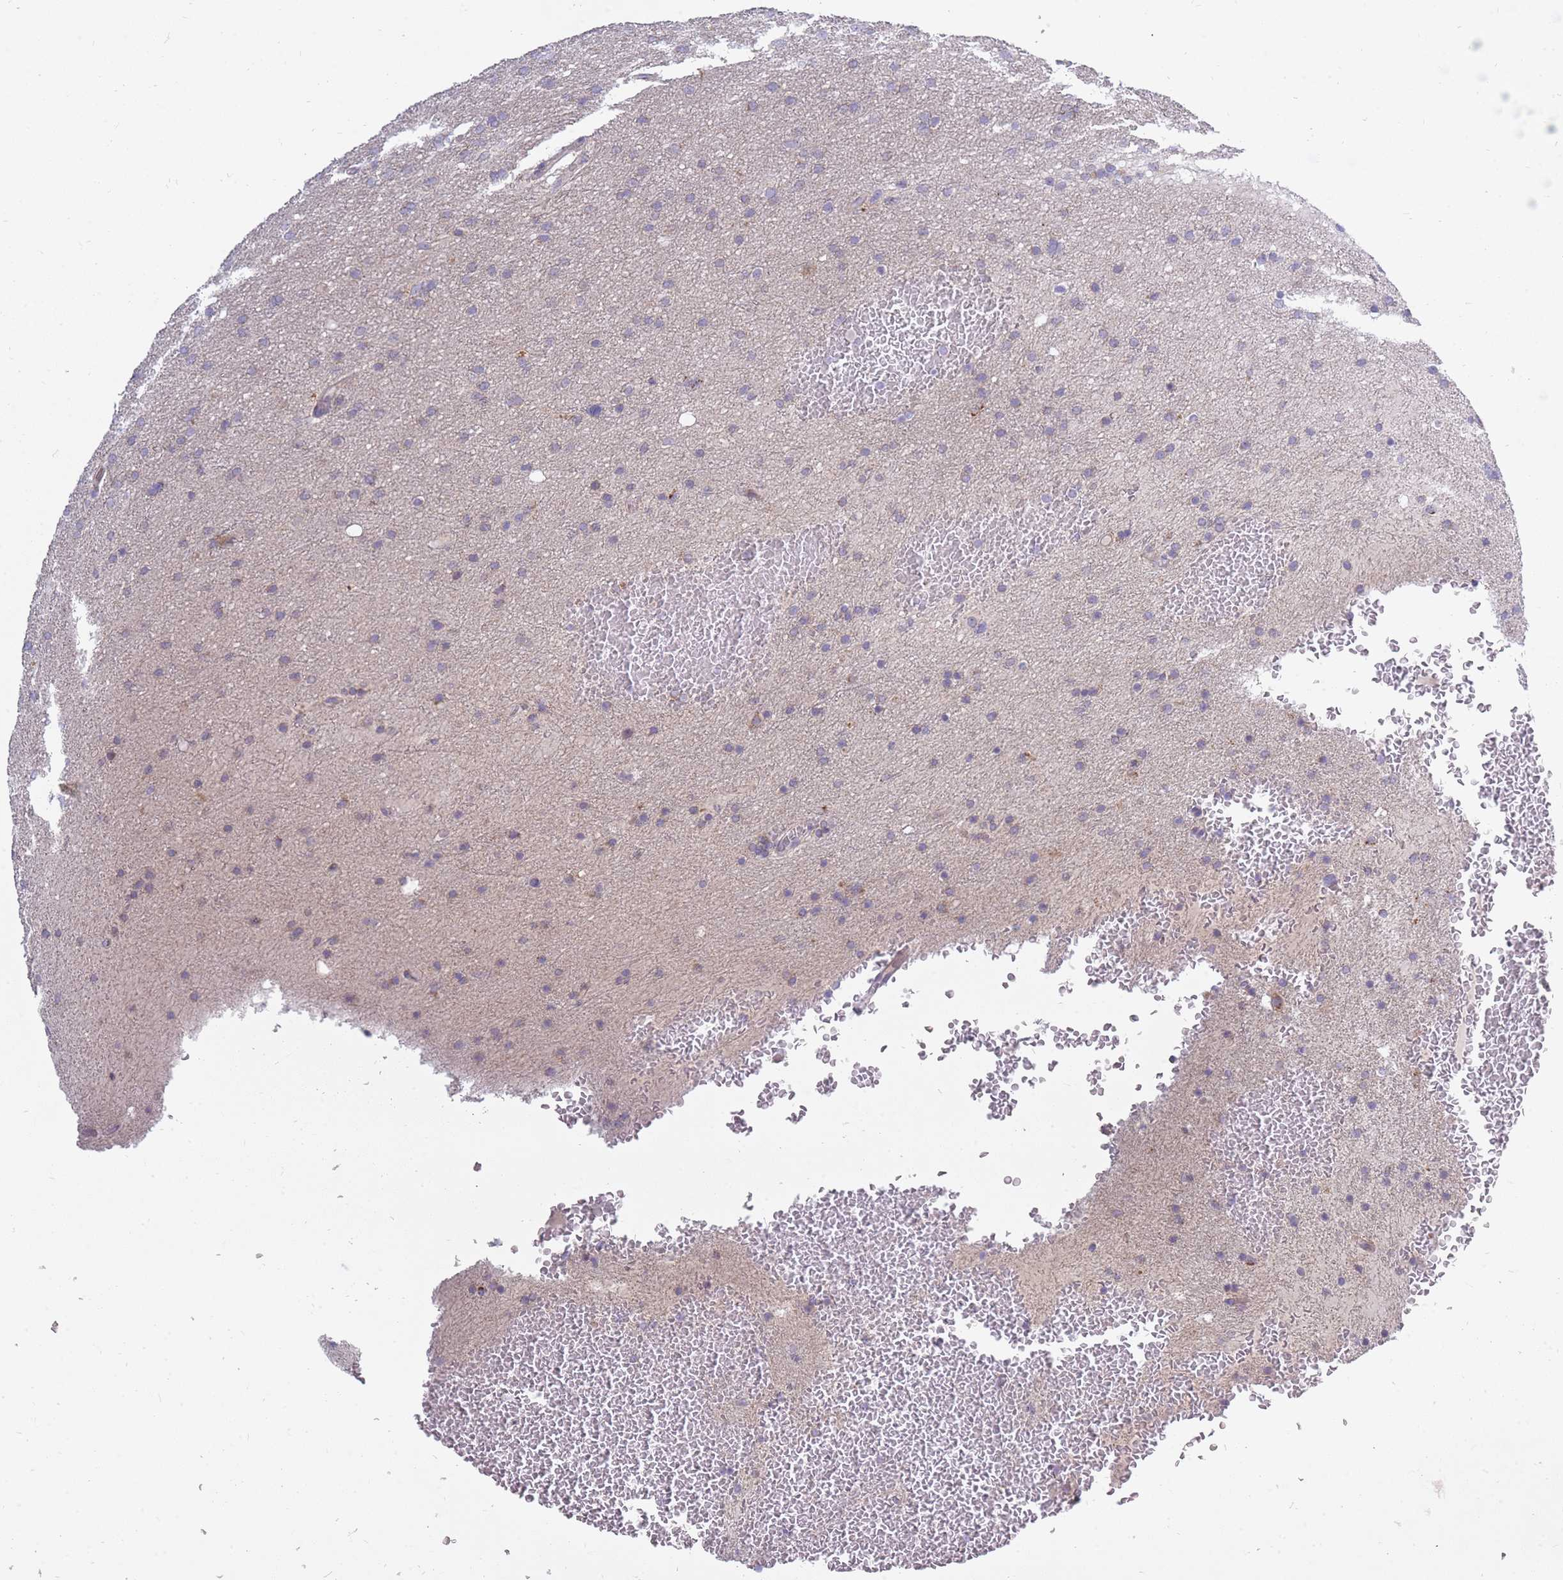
{"staining": {"intensity": "moderate", "quantity": "25%-75%", "location": "cytoplasmic/membranous"}, "tissue": "glioma", "cell_type": "Tumor cells", "image_type": "cancer", "snomed": [{"axis": "morphology", "description": "Glioma, malignant, High grade"}, {"axis": "topography", "description": "Cerebral cortex"}], "caption": "Human malignant glioma (high-grade) stained for a protein (brown) demonstrates moderate cytoplasmic/membranous positive expression in about 25%-75% of tumor cells.", "gene": "ALKBH4", "patient": {"sex": "female", "age": 36}}